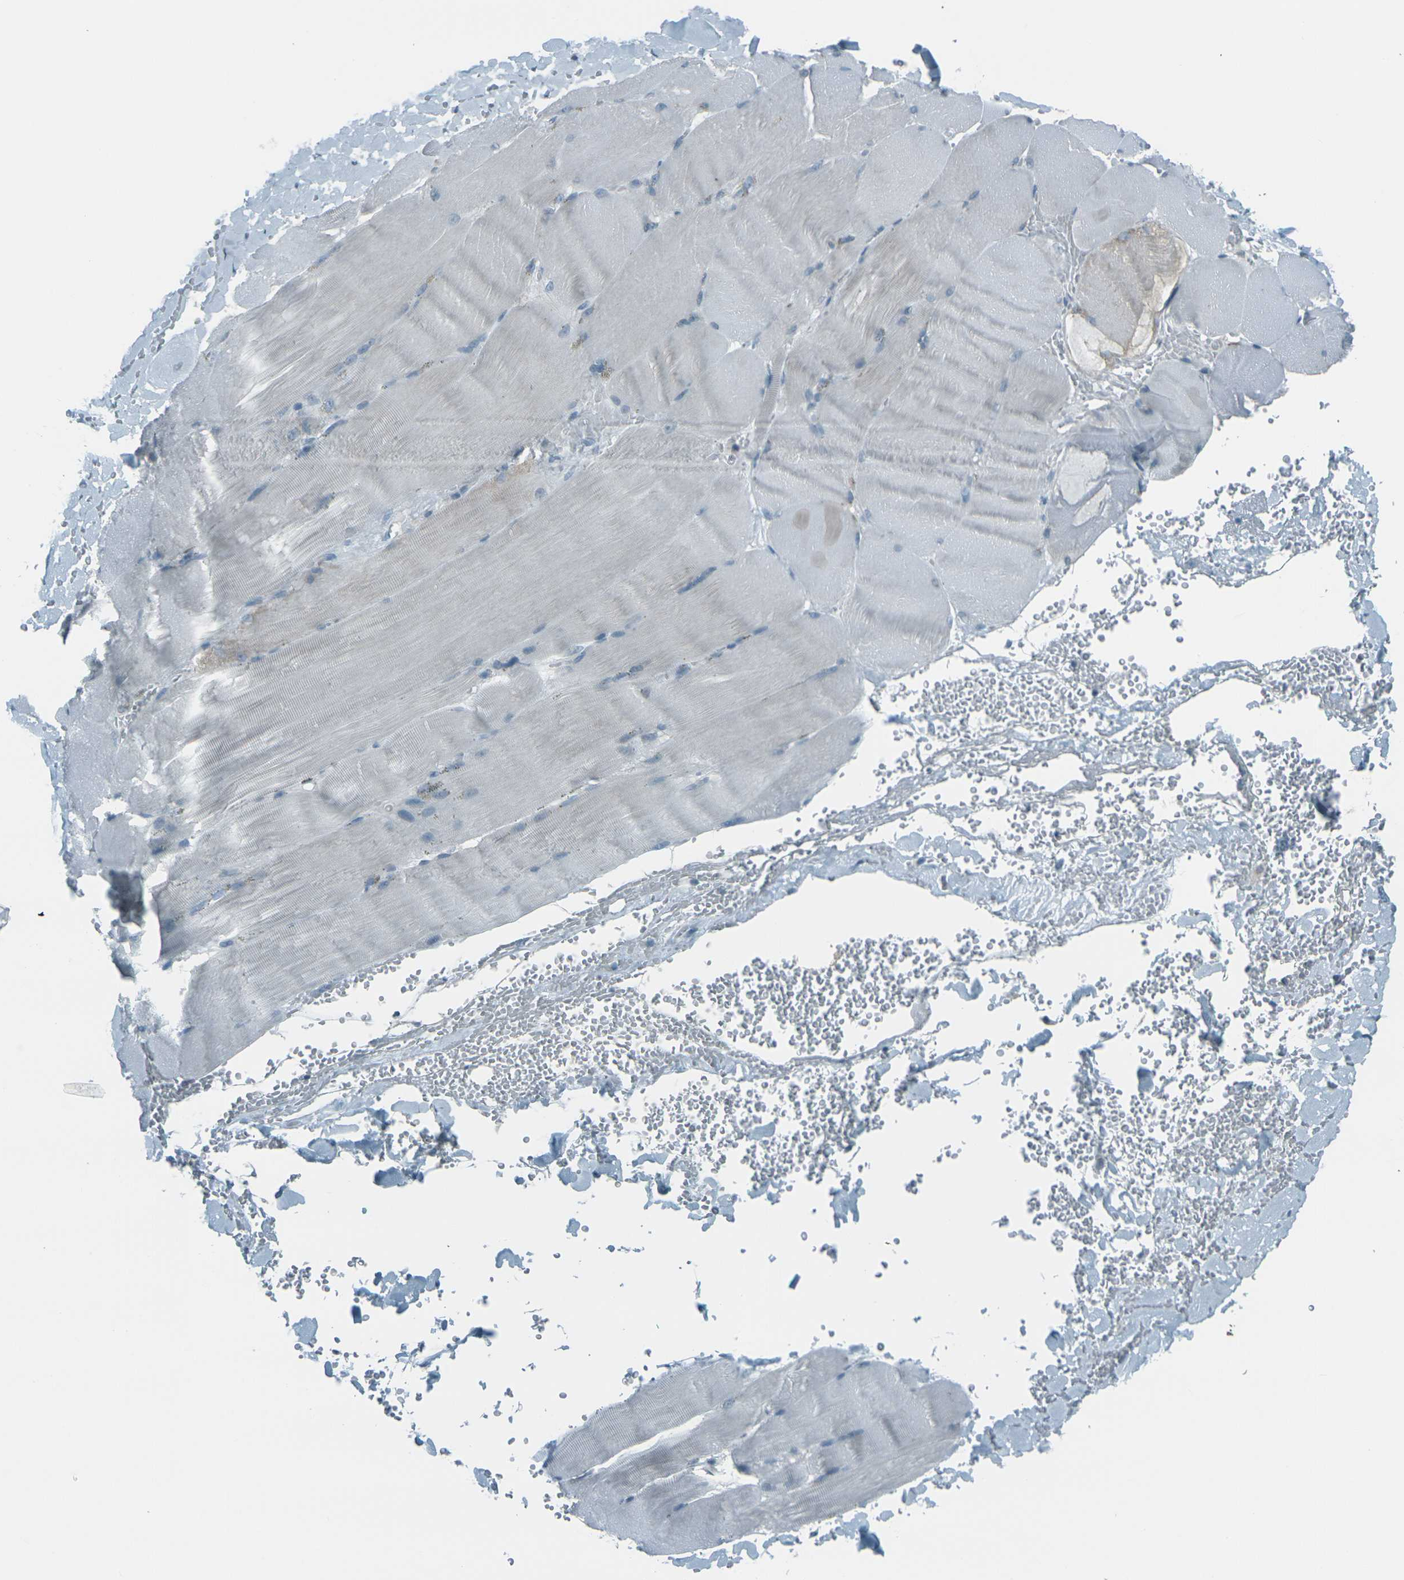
{"staining": {"intensity": "negative", "quantity": "none", "location": "none"}, "tissue": "skeletal muscle", "cell_type": "Myocytes", "image_type": "normal", "snomed": [{"axis": "morphology", "description": "Normal tissue, NOS"}, {"axis": "topography", "description": "Skin"}, {"axis": "topography", "description": "Skeletal muscle"}], "caption": "The image shows no staining of myocytes in normal skeletal muscle.", "gene": "H2BC1", "patient": {"sex": "male", "age": 83}}